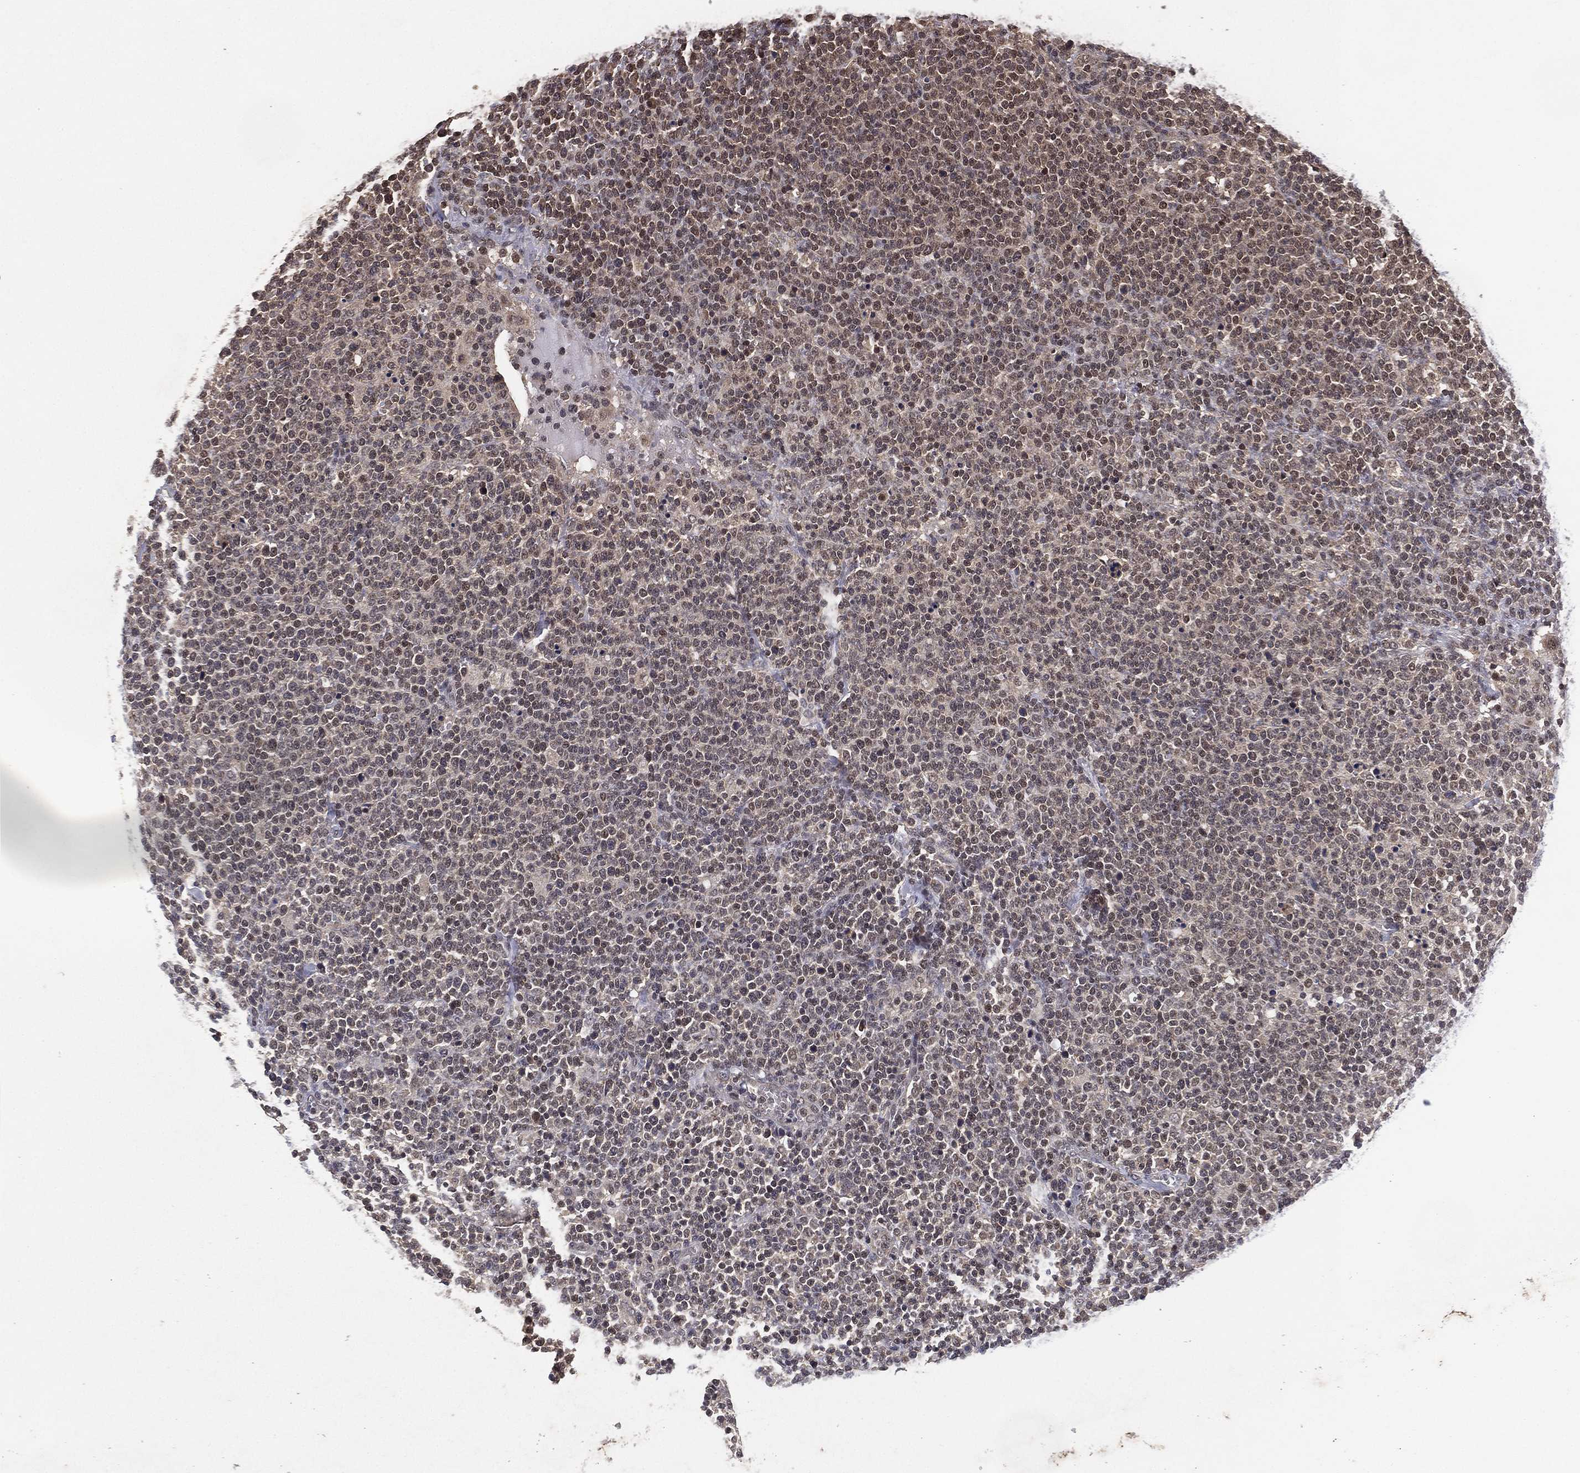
{"staining": {"intensity": "weak", "quantity": "25%-75%", "location": "cytoplasmic/membranous,nuclear"}, "tissue": "lymphoma", "cell_type": "Tumor cells", "image_type": "cancer", "snomed": [{"axis": "morphology", "description": "Malignant lymphoma, non-Hodgkin's type, High grade"}, {"axis": "topography", "description": "Lymph node"}], "caption": "Lymphoma stained with a brown dye reveals weak cytoplasmic/membranous and nuclear positive staining in approximately 25%-75% of tumor cells.", "gene": "NELFCD", "patient": {"sex": "male", "age": 61}}